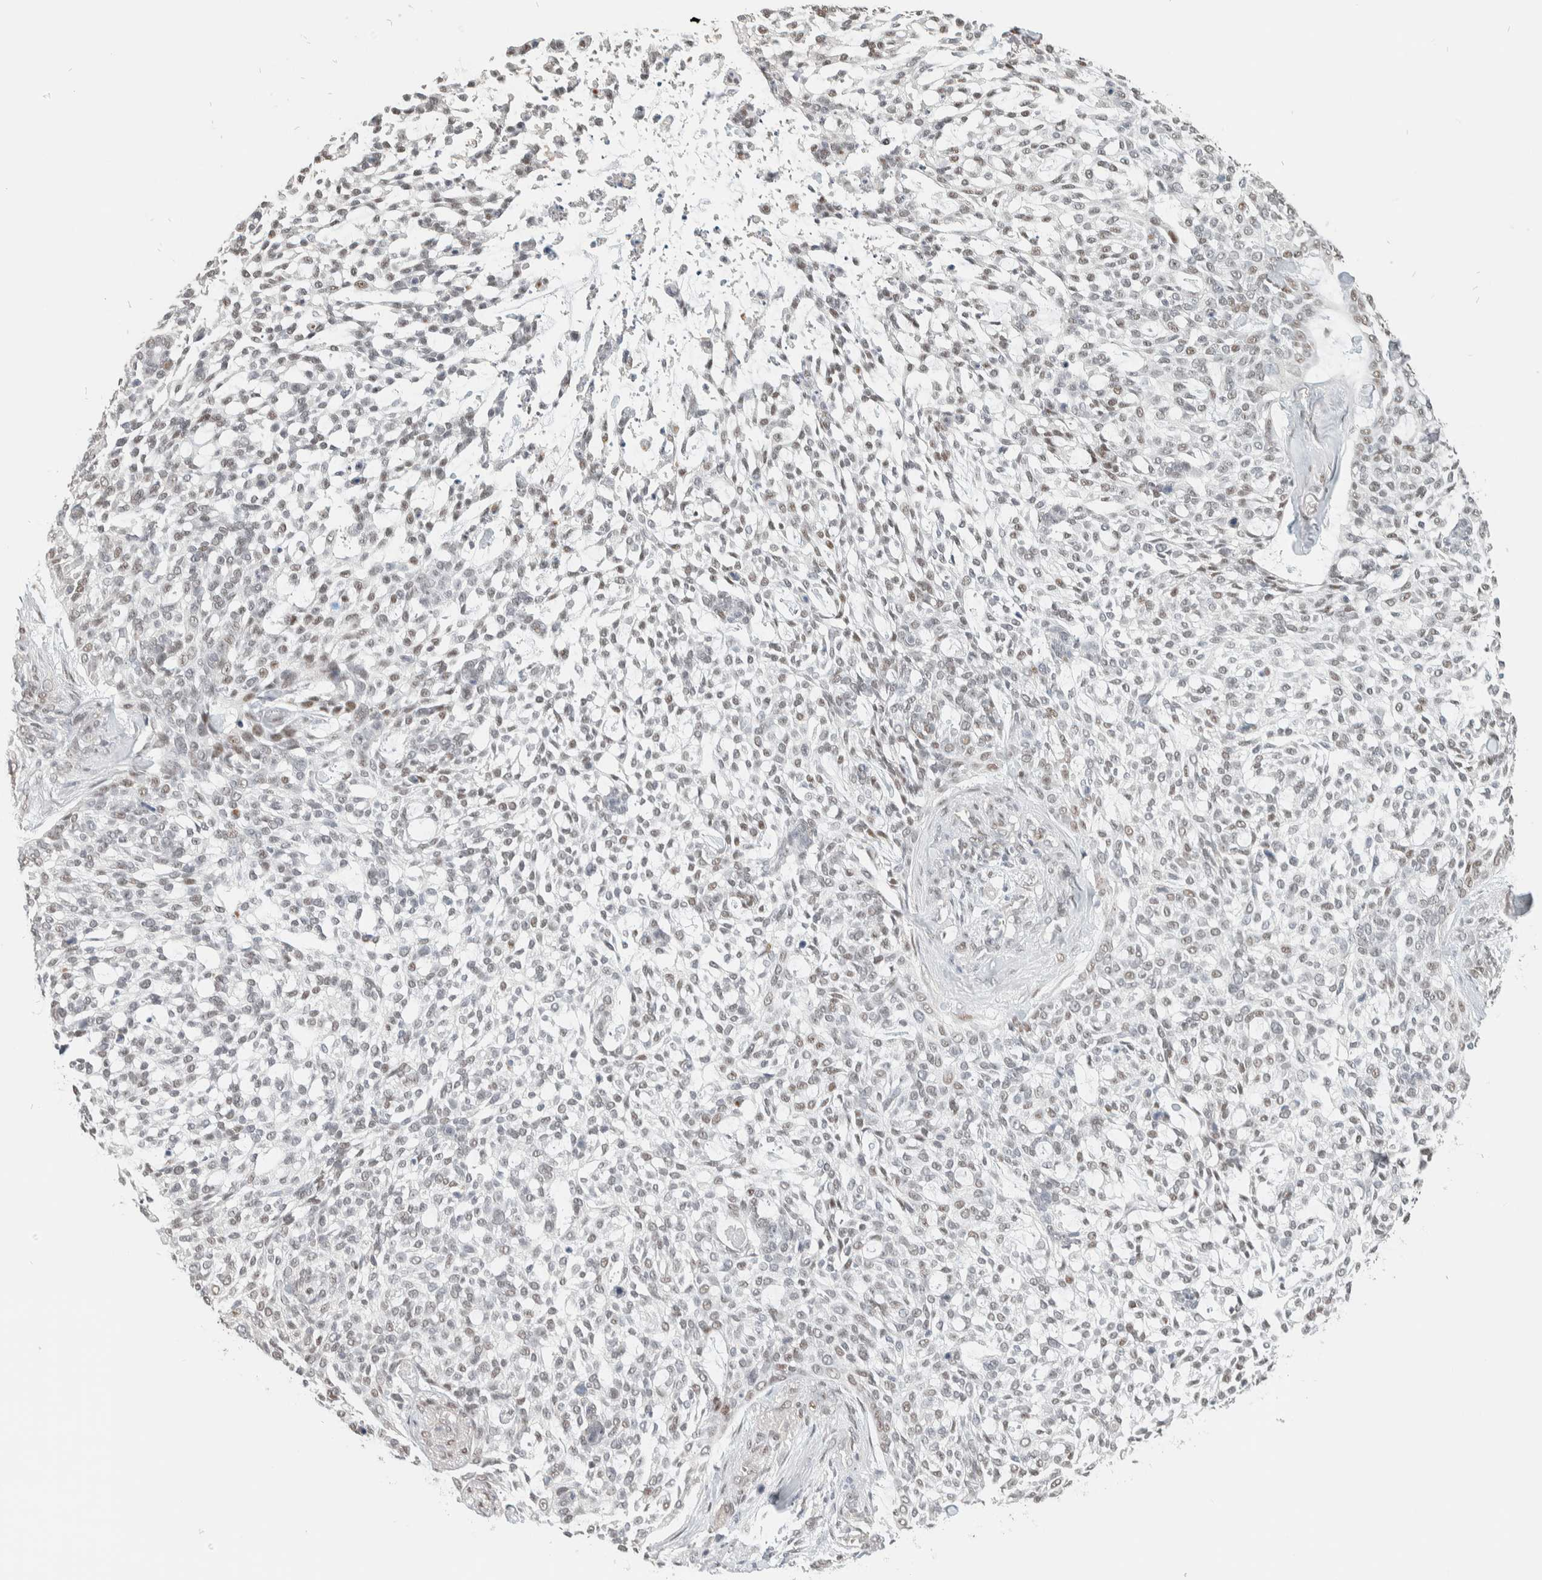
{"staining": {"intensity": "weak", "quantity": "25%-75%", "location": "nuclear"}, "tissue": "skin cancer", "cell_type": "Tumor cells", "image_type": "cancer", "snomed": [{"axis": "morphology", "description": "Basal cell carcinoma"}, {"axis": "topography", "description": "Skin"}], "caption": "Brown immunohistochemical staining in skin cancer (basal cell carcinoma) exhibits weak nuclear expression in approximately 25%-75% of tumor cells.", "gene": "PUS7", "patient": {"sex": "female", "age": 64}}